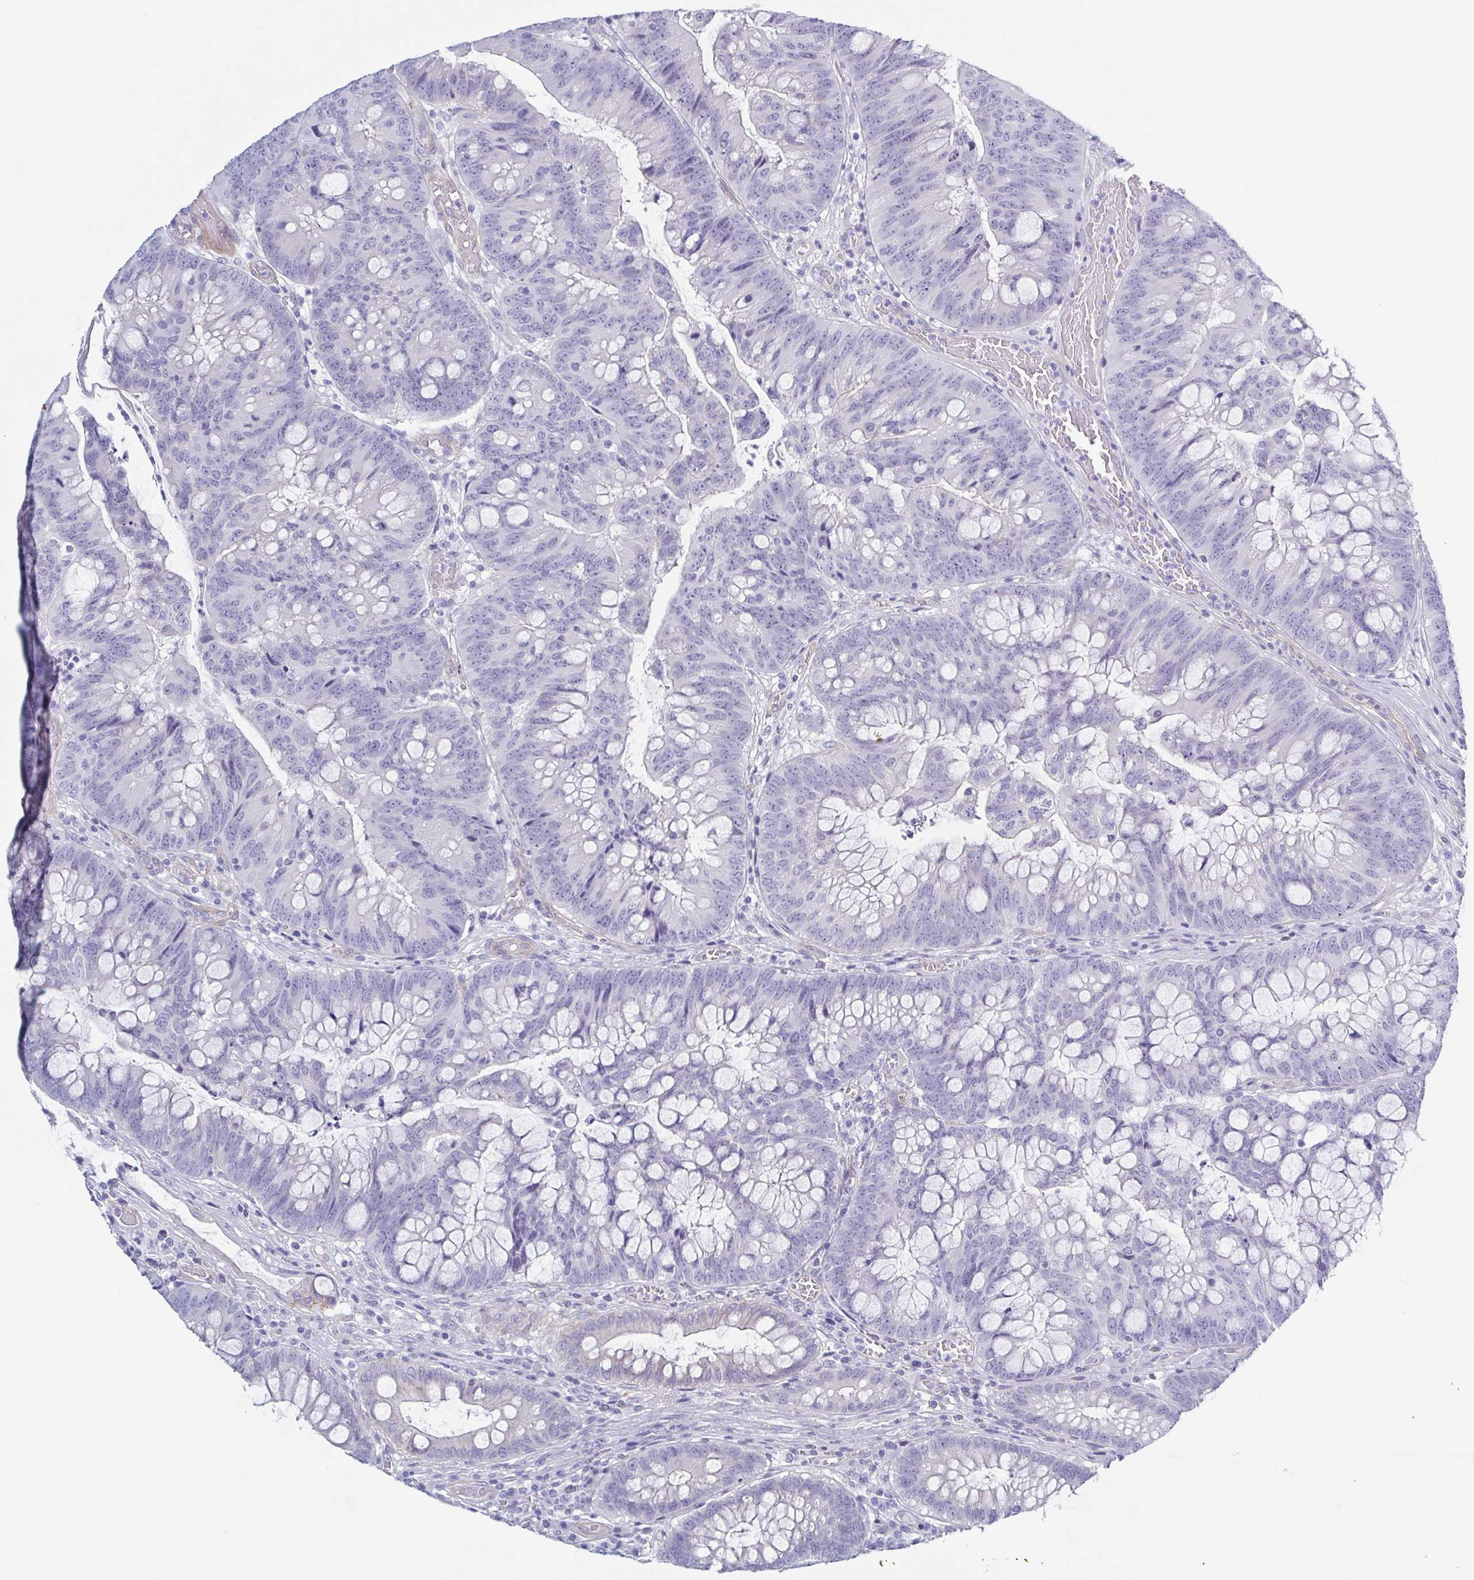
{"staining": {"intensity": "negative", "quantity": "none", "location": "none"}, "tissue": "colorectal cancer", "cell_type": "Tumor cells", "image_type": "cancer", "snomed": [{"axis": "morphology", "description": "Adenocarcinoma, NOS"}, {"axis": "topography", "description": "Colon"}], "caption": "The immunohistochemistry histopathology image has no significant staining in tumor cells of colorectal adenocarcinoma tissue. The staining is performed using DAB brown chromogen with nuclei counter-stained in using hematoxylin.", "gene": "DYNC1I1", "patient": {"sex": "male", "age": 62}}